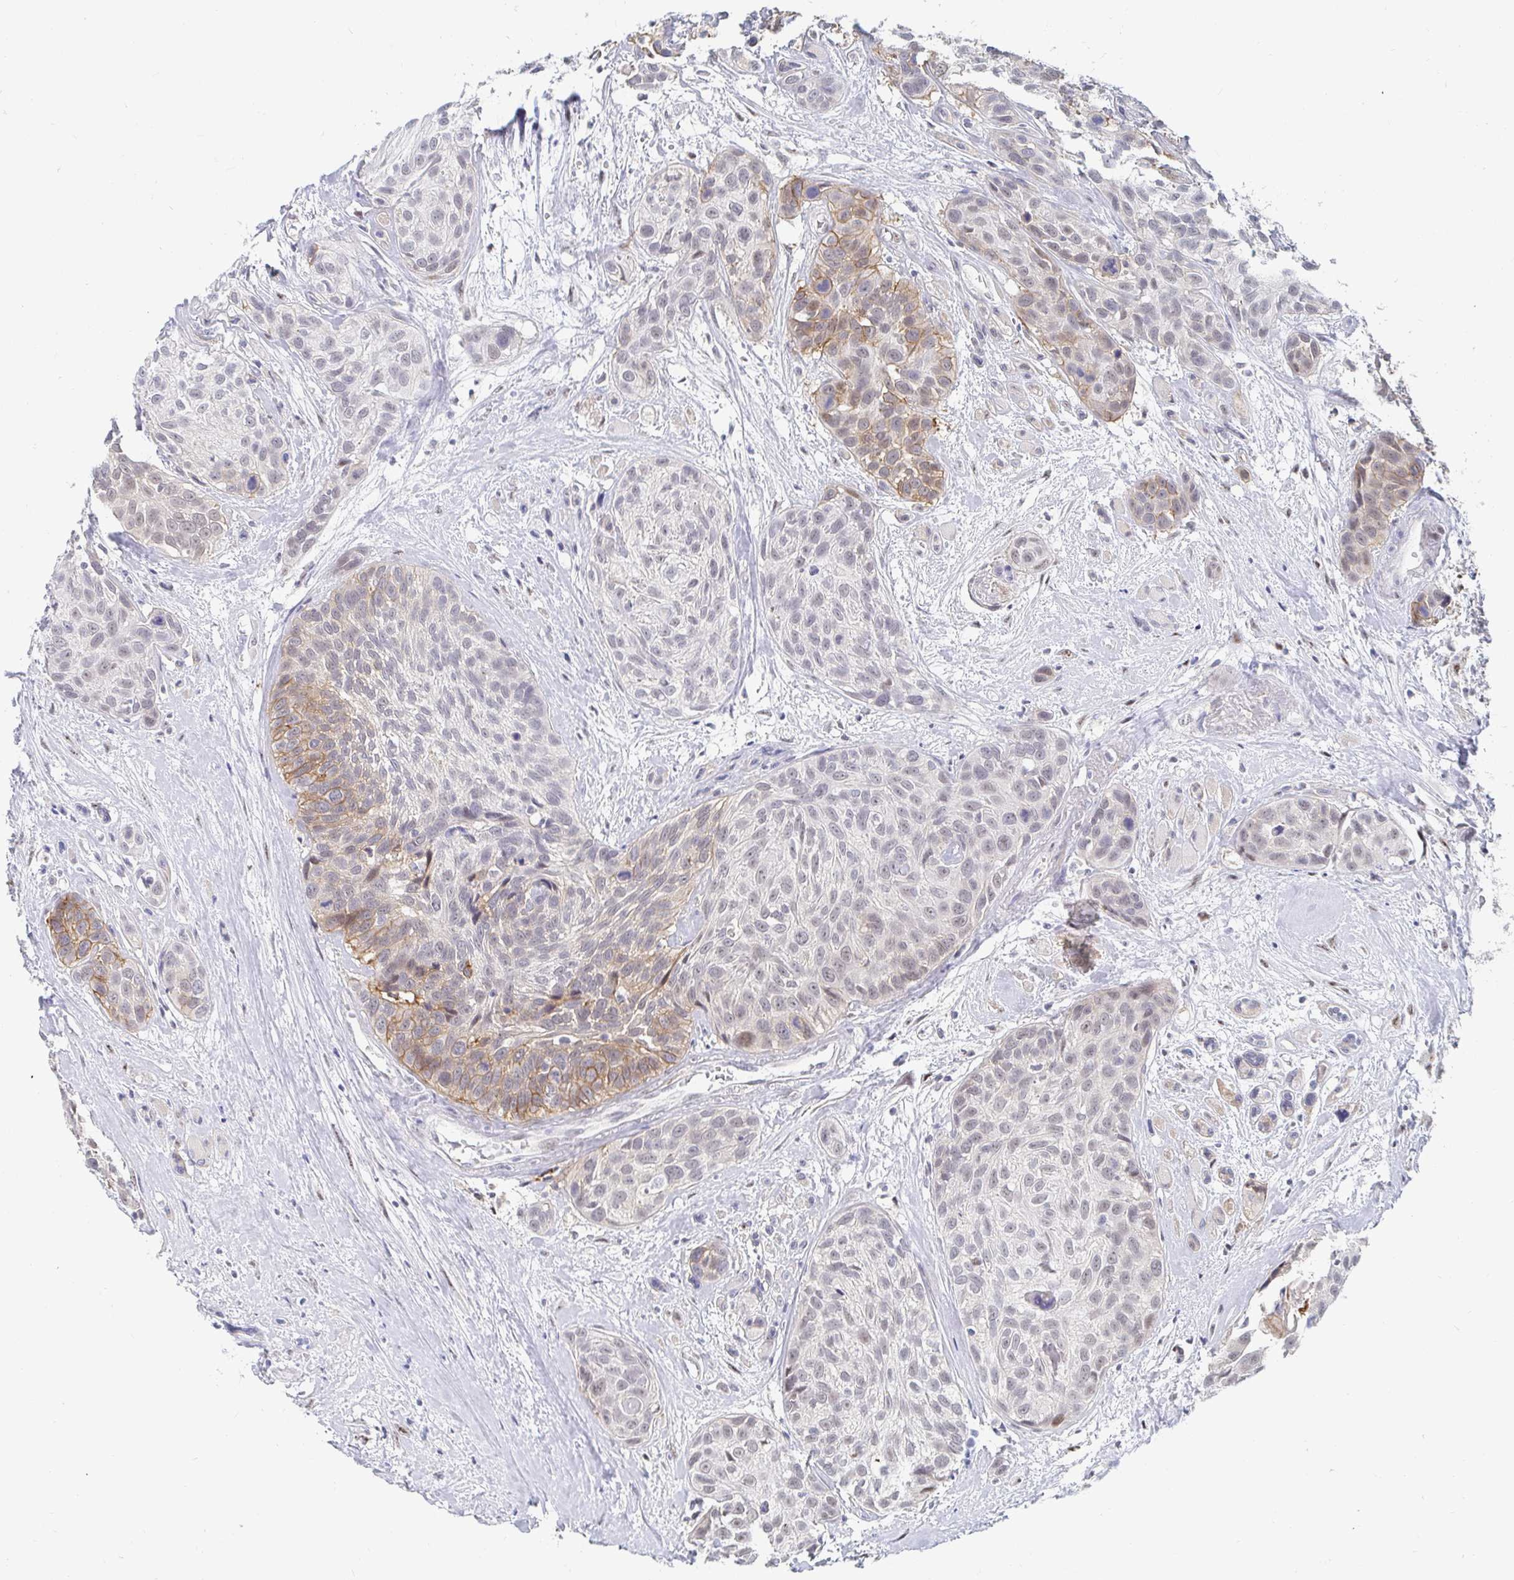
{"staining": {"intensity": "moderate", "quantity": "25%-75%", "location": "cytoplasmic/membranous"}, "tissue": "head and neck cancer", "cell_type": "Tumor cells", "image_type": "cancer", "snomed": [{"axis": "morphology", "description": "Squamous cell carcinoma, NOS"}, {"axis": "topography", "description": "Head-Neck"}], "caption": "Immunohistochemistry image of neoplastic tissue: human head and neck cancer (squamous cell carcinoma) stained using immunohistochemistry (IHC) displays medium levels of moderate protein expression localized specifically in the cytoplasmic/membranous of tumor cells, appearing as a cytoplasmic/membranous brown color.", "gene": "COL28A1", "patient": {"sex": "female", "age": 50}}